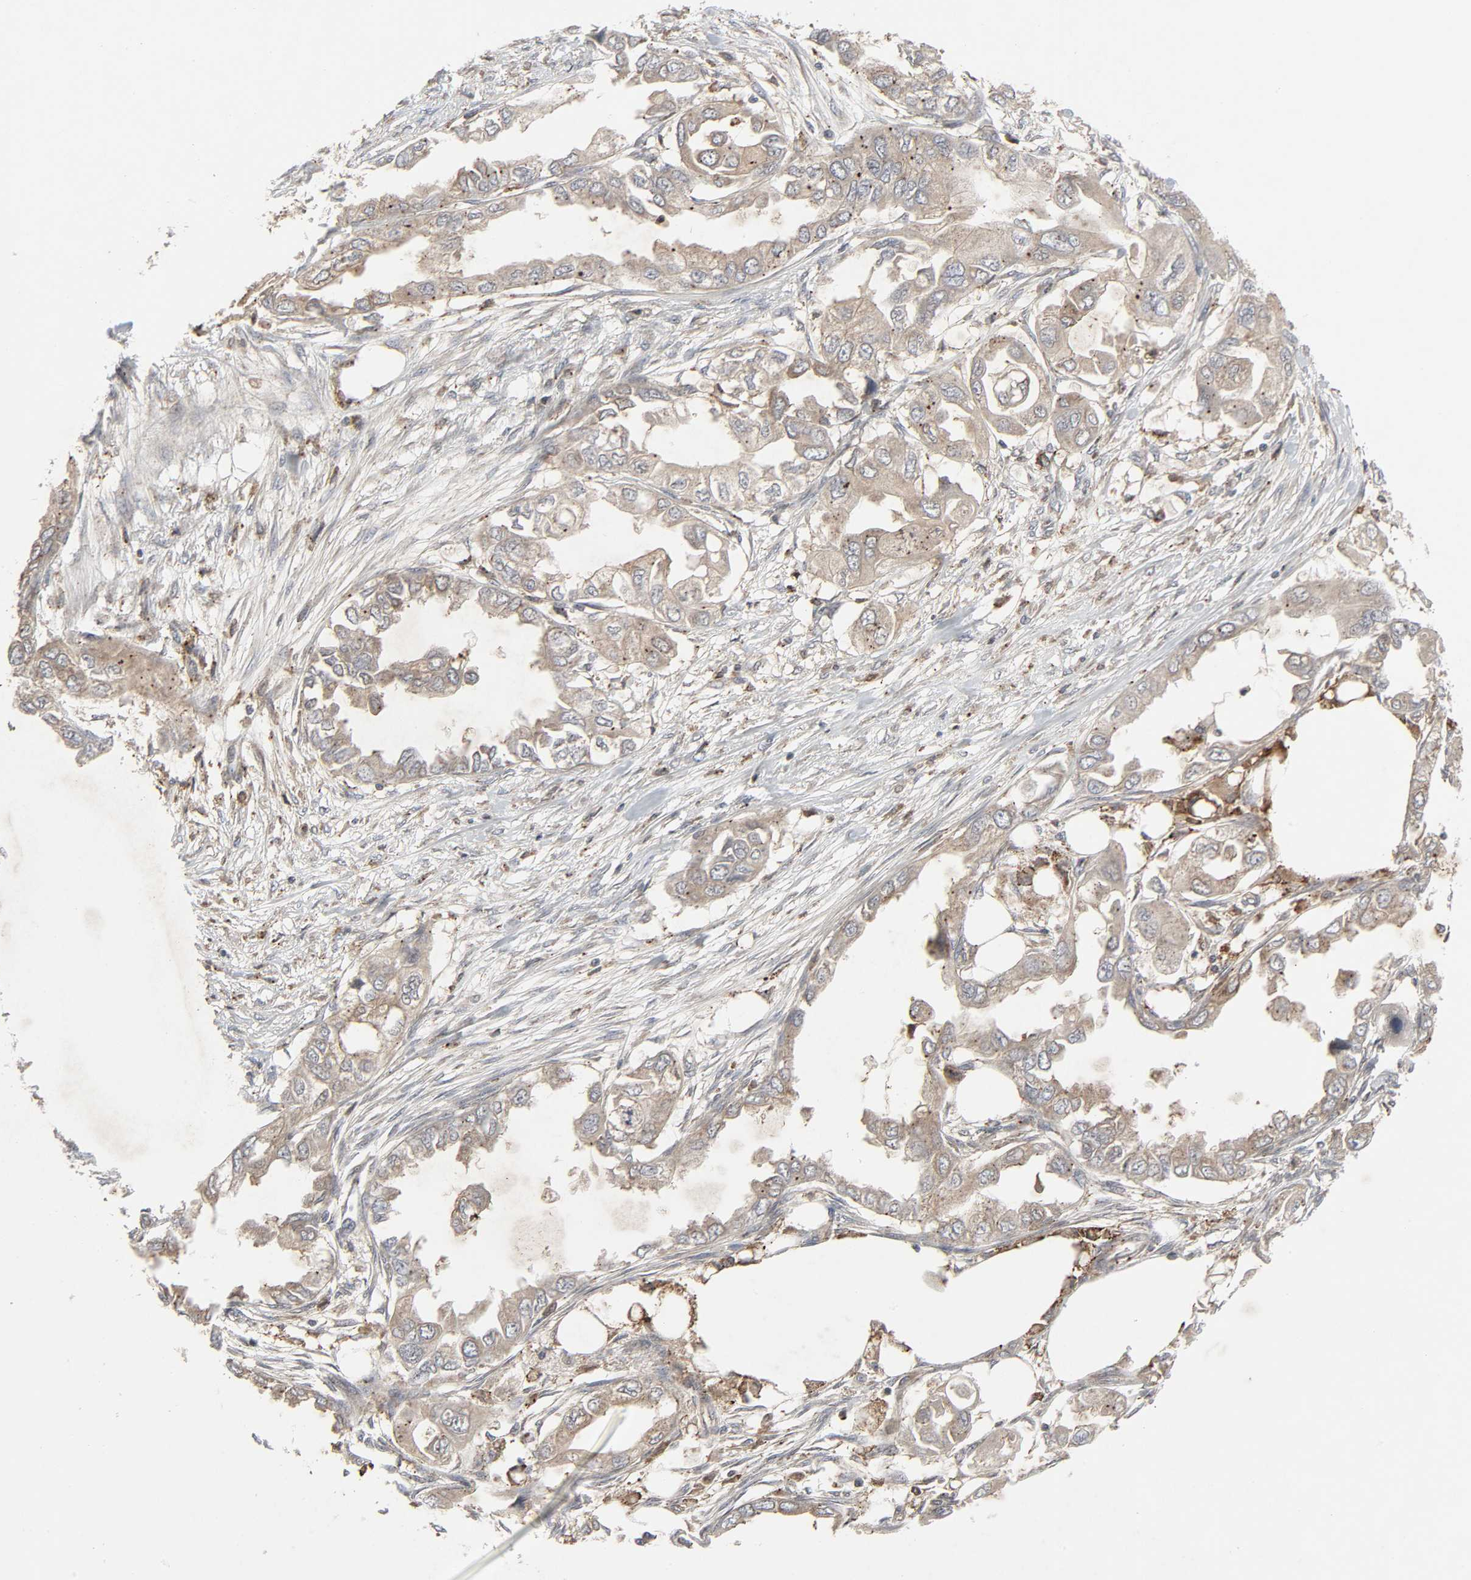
{"staining": {"intensity": "weak", "quantity": ">75%", "location": "cytoplasmic/membranous"}, "tissue": "endometrial cancer", "cell_type": "Tumor cells", "image_type": "cancer", "snomed": [{"axis": "morphology", "description": "Adenocarcinoma, NOS"}, {"axis": "topography", "description": "Endometrium"}], "caption": "High-power microscopy captured an immunohistochemistry (IHC) micrograph of endometrial adenocarcinoma, revealing weak cytoplasmic/membranous expression in approximately >75% of tumor cells.", "gene": "ADCY4", "patient": {"sex": "female", "age": 67}}